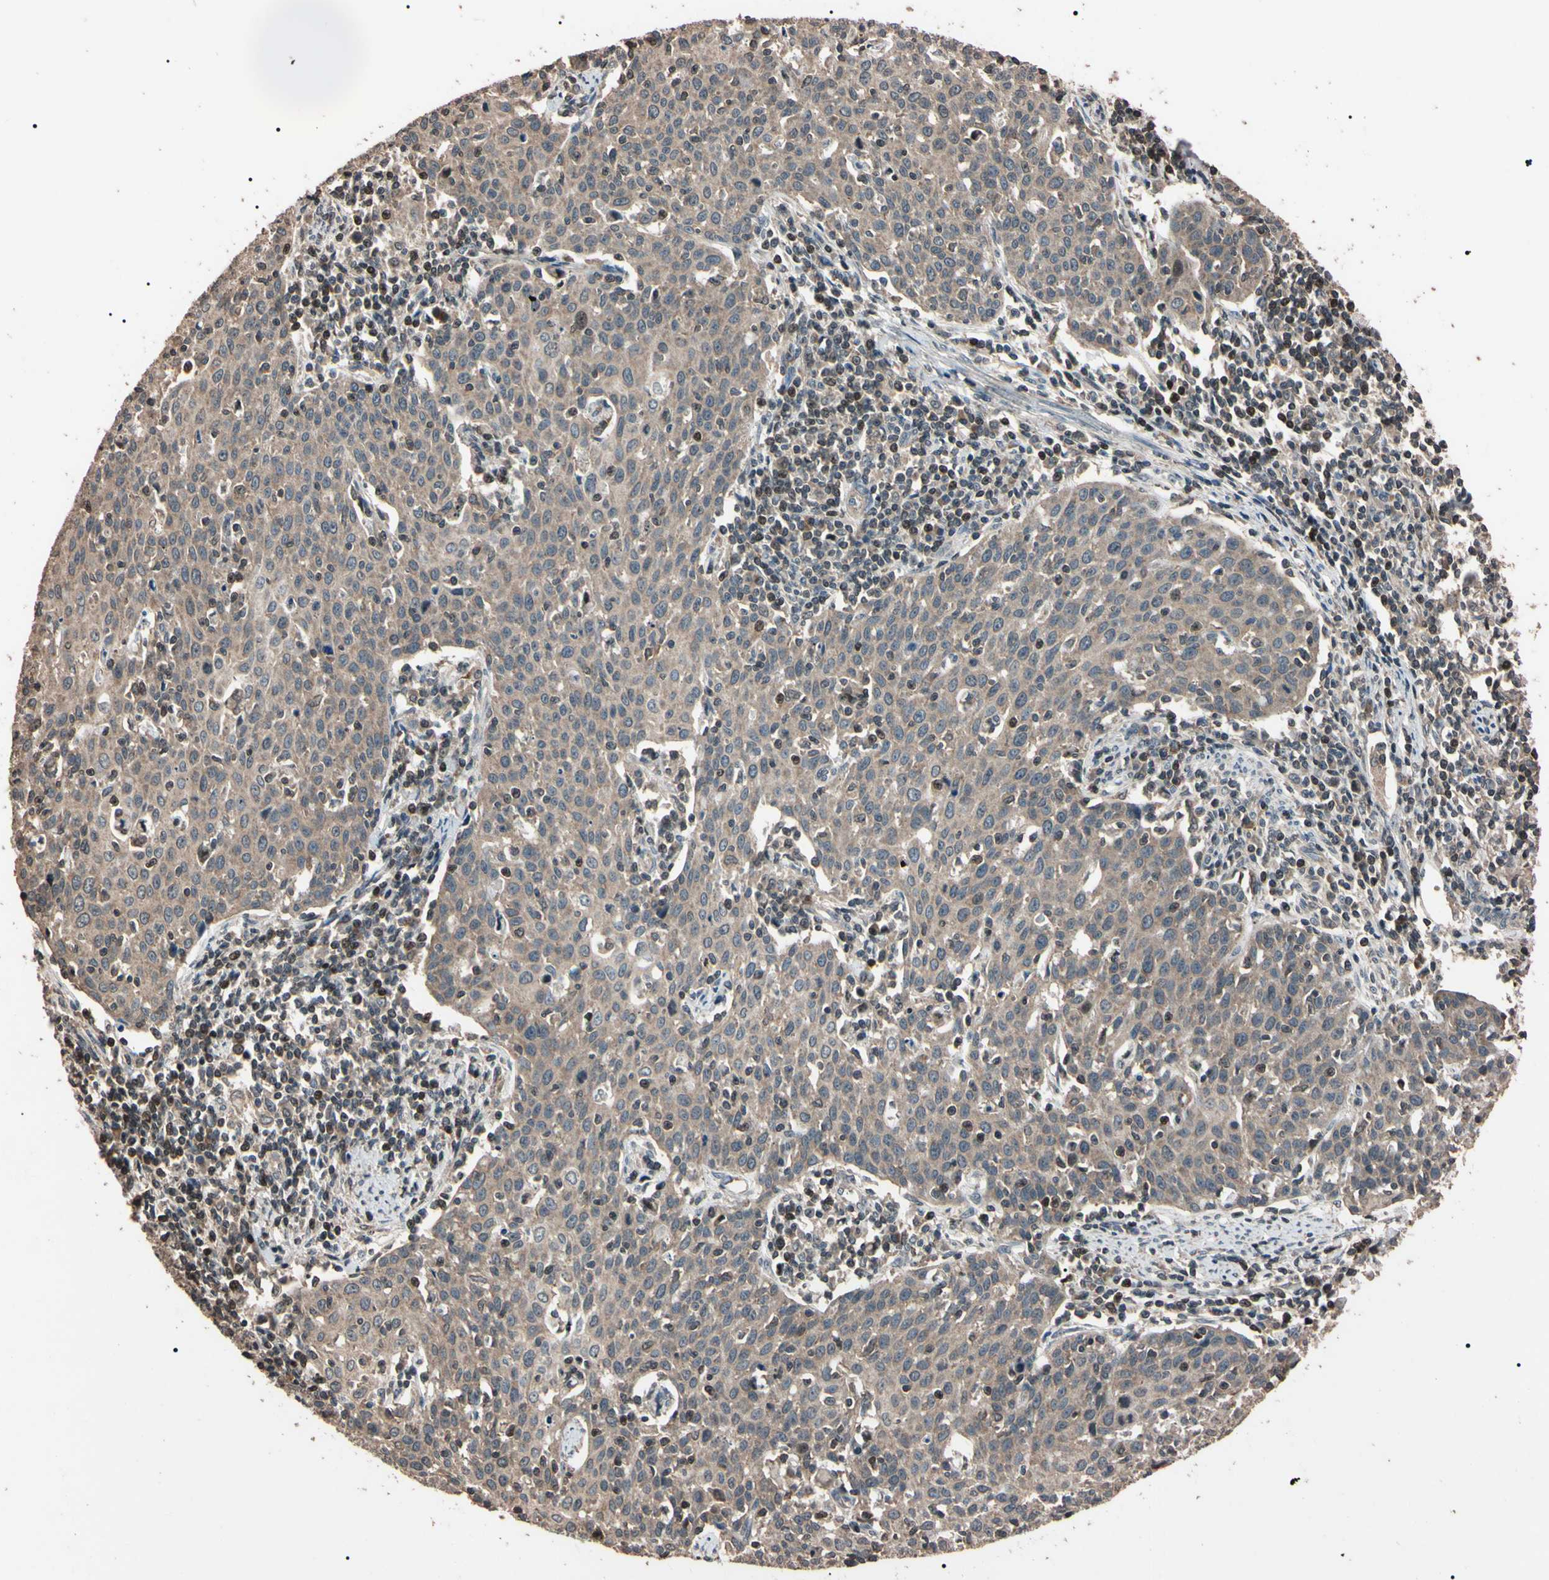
{"staining": {"intensity": "weak", "quantity": ">75%", "location": "cytoplasmic/membranous,nuclear"}, "tissue": "cervical cancer", "cell_type": "Tumor cells", "image_type": "cancer", "snomed": [{"axis": "morphology", "description": "Squamous cell carcinoma, NOS"}, {"axis": "topography", "description": "Cervix"}], "caption": "Immunohistochemical staining of human cervical squamous cell carcinoma displays weak cytoplasmic/membranous and nuclear protein staining in approximately >75% of tumor cells. (DAB (3,3'-diaminobenzidine) IHC with brightfield microscopy, high magnification).", "gene": "TNFRSF1A", "patient": {"sex": "female", "age": 38}}